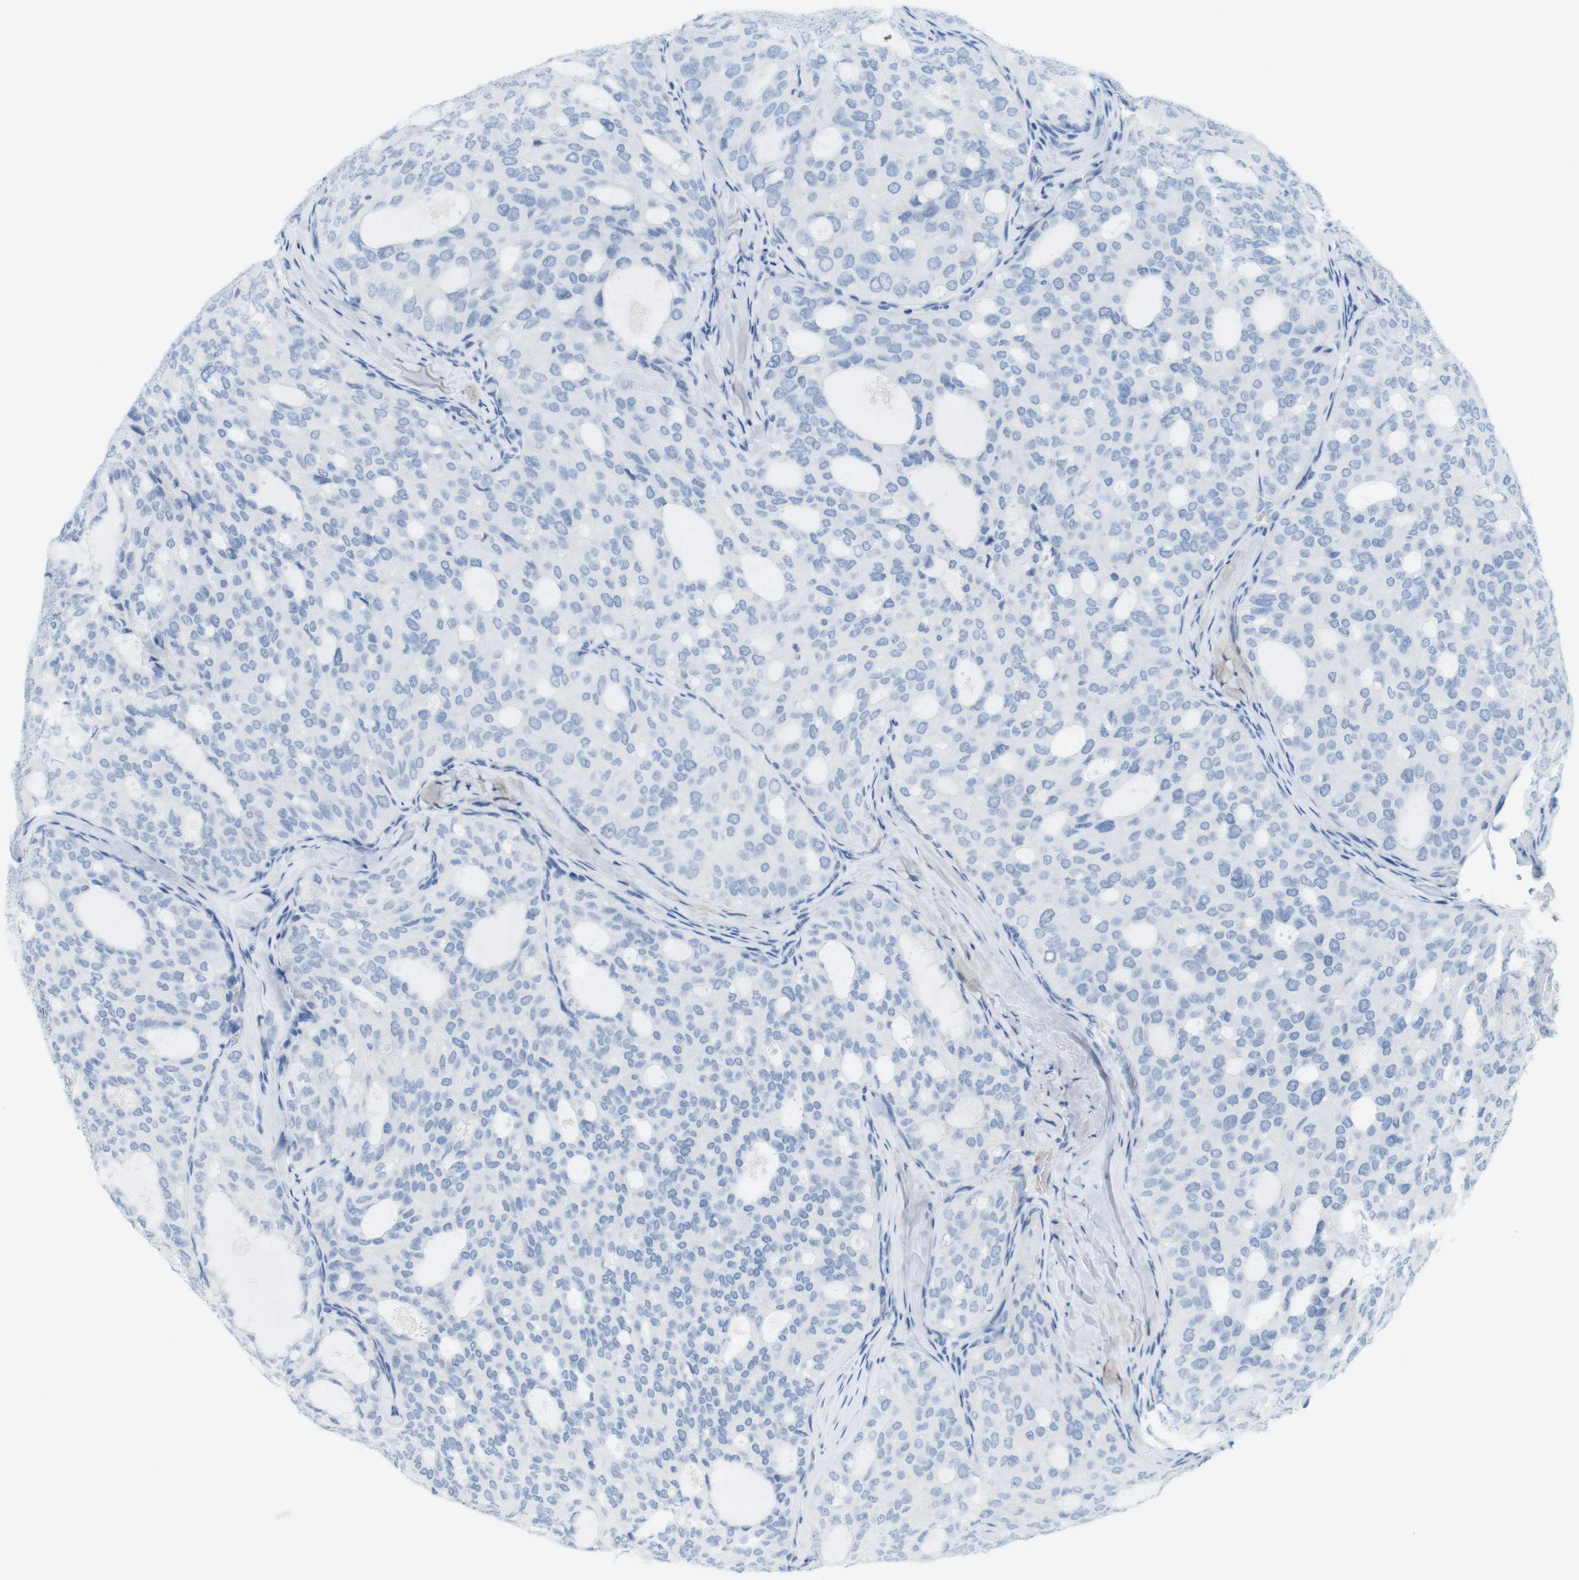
{"staining": {"intensity": "negative", "quantity": "none", "location": "none"}, "tissue": "thyroid cancer", "cell_type": "Tumor cells", "image_type": "cancer", "snomed": [{"axis": "morphology", "description": "Follicular adenoma carcinoma, NOS"}, {"axis": "topography", "description": "Thyroid gland"}], "caption": "Tumor cells are negative for protein expression in human thyroid cancer (follicular adenoma carcinoma).", "gene": "TNNT2", "patient": {"sex": "male", "age": 75}}